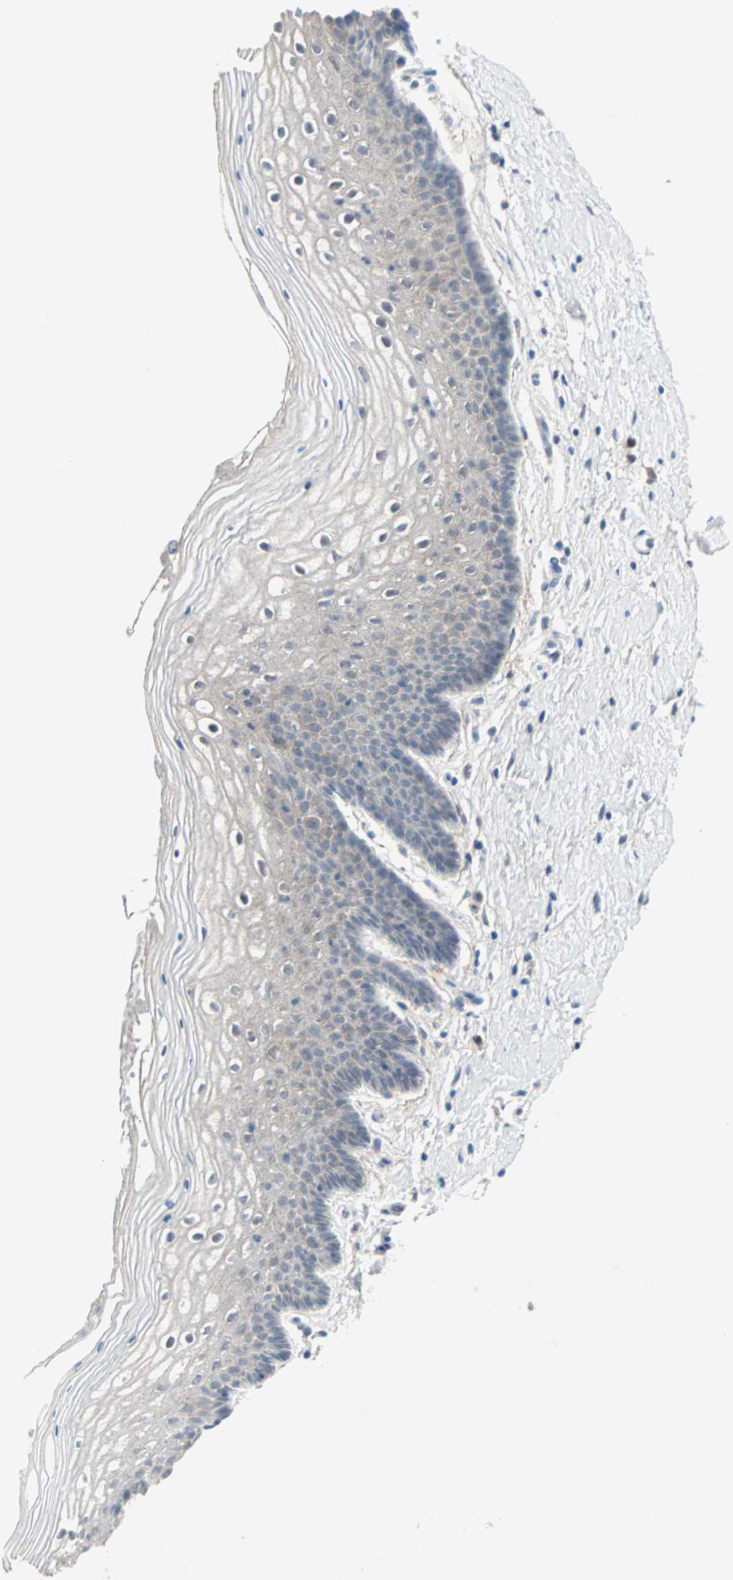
{"staining": {"intensity": "weak", "quantity": "<25%", "location": "cytoplasmic/membranous"}, "tissue": "vagina", "cell_type": "Squamous epithelial cells", "image_type": "normal", "snomed": [{"axis": "morphology", "description": "Normal tissue, NOS"}, {"axis": "topography", "description": "Vagina"}], "caption": "Immunohistochemistry photomicrograph of benign vagina: vagina stained with DAB (3,3'-diaminobenzidine) shows no significant protein staining in squamous epithelial cells.", "gene": "CASP3", "patient": {"sex": "female", "age": 46}}